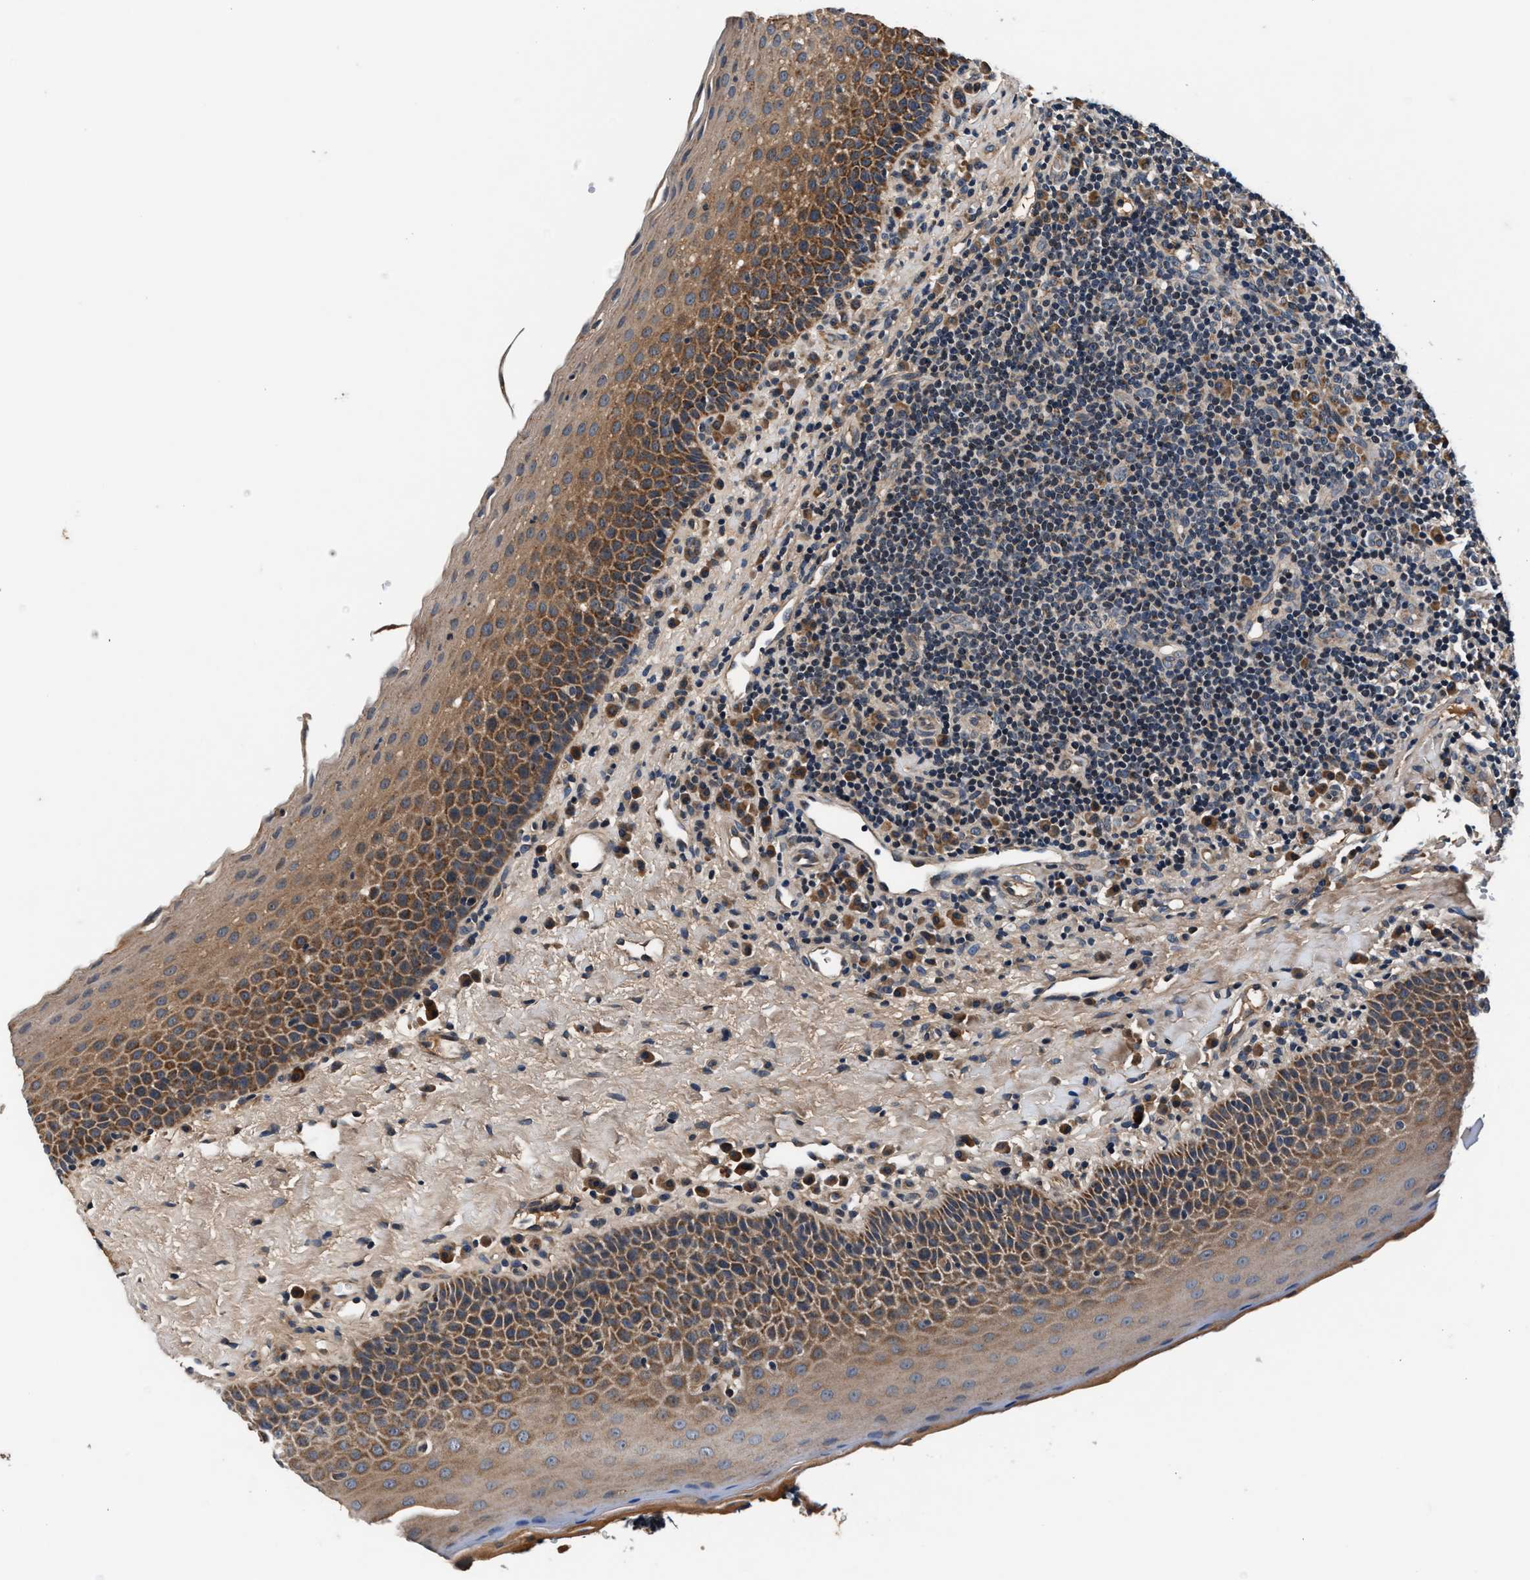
{"staining": {"intensity": "strong", "quantity": "25%-75%", "location": "cytoplasmic/membranous"}, "tissue": "tonsil", "cell_type": "Germinal center cells", "image_type": "normal", "snomed": [{"axis": "morphology", "description": "Normal tissue, NOS"}, {"axis": "topography", "description": "Tonsil"}], "caption": "Immunohistochemistry (DAB) staining of normal human tonsil demonstrates strong cytoplasmic/membranous protein expression in about 25%-75% of germinal center cells. (brown staining indicates protein expression, while blue staining denotes nuclei).", "gene": "IMMT", "patient": {"sex": "male", "age": 17}}